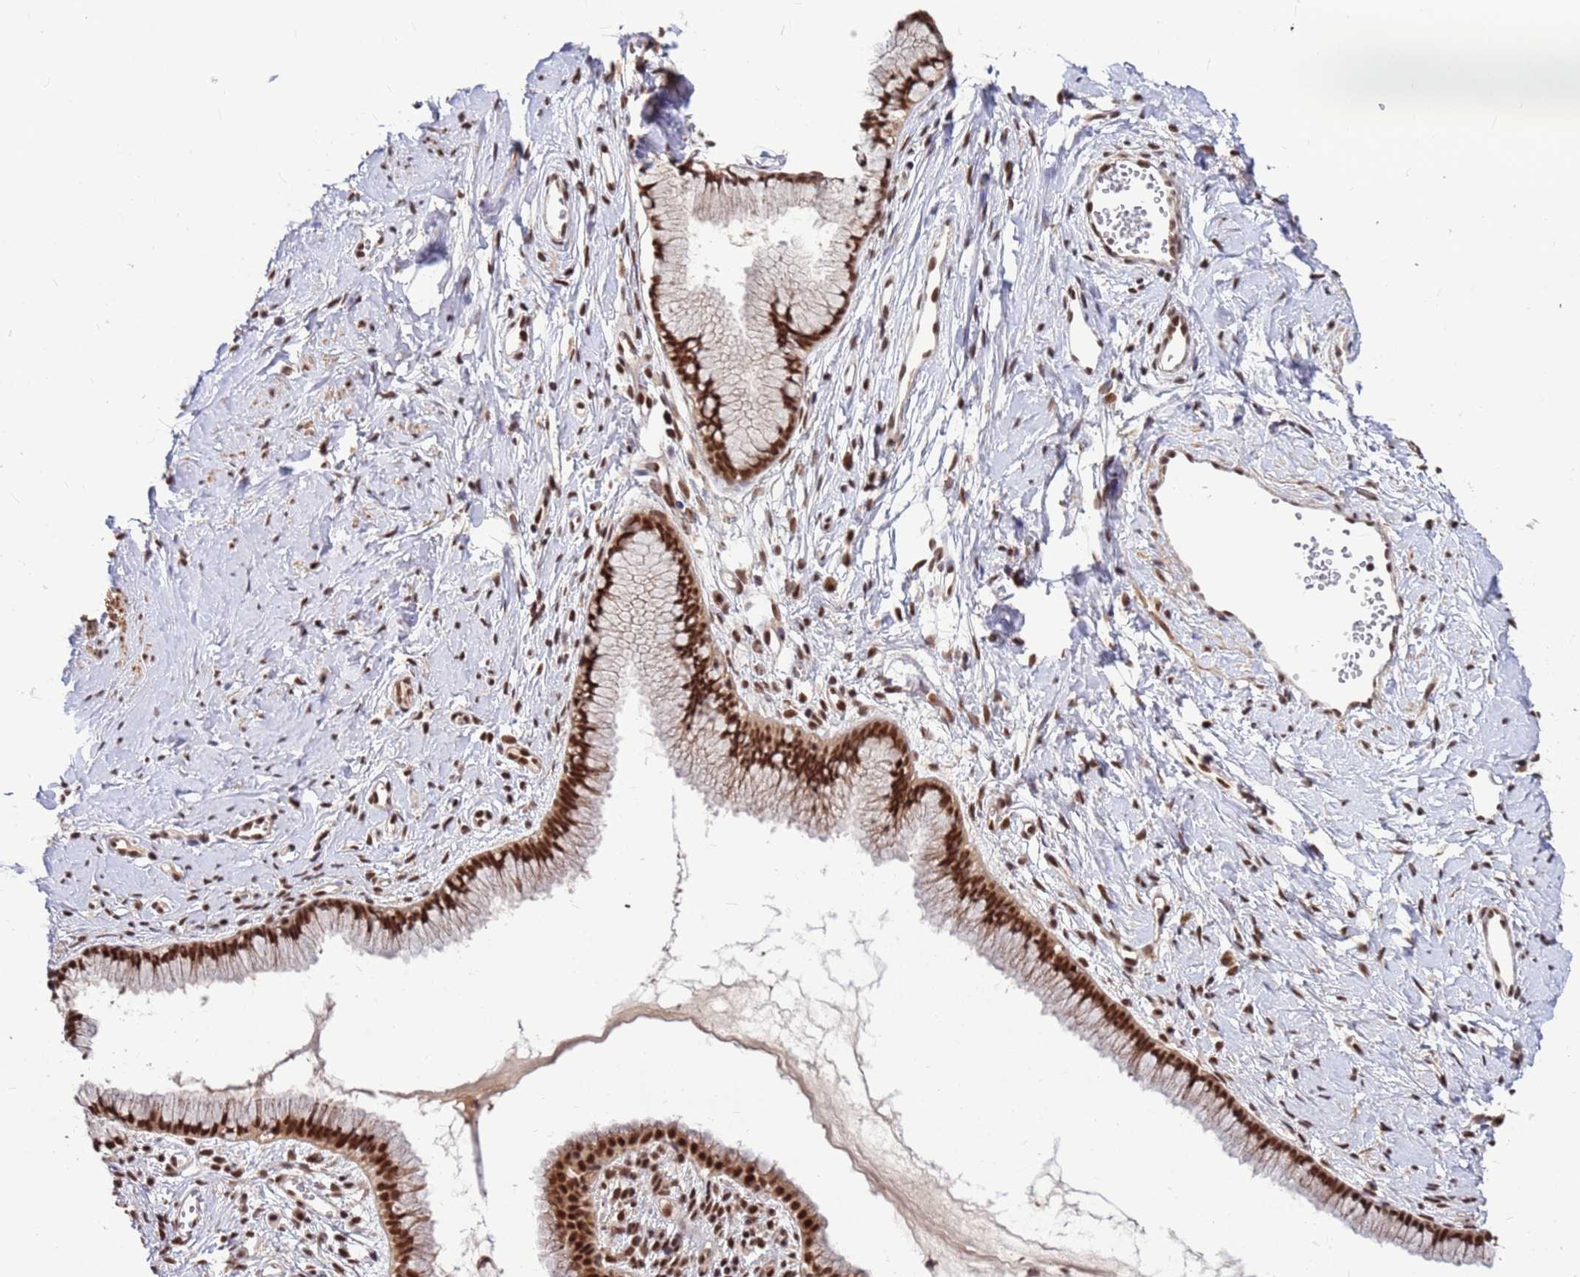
{"staining": {"intensity": "strong", "quantity": ">75%", "location": "nuclear"}, "tissue": "cervix", "cell_type": "Glandular cells", "image_type": "normal", "snomed": [{"axis": "morphology", "description": "Normal tissue, NOS"}, {"axis": "topography", "description": "Cervix"}], "caption": "Cervix stained with DAB (3,3'-diaminobenzidine) immunohistochemistry shows high levels of strong nuclear positivity in about >75% of glandular cells.", "gene": "NCBP2", "patient": {"sex": "female", "age": 40}}